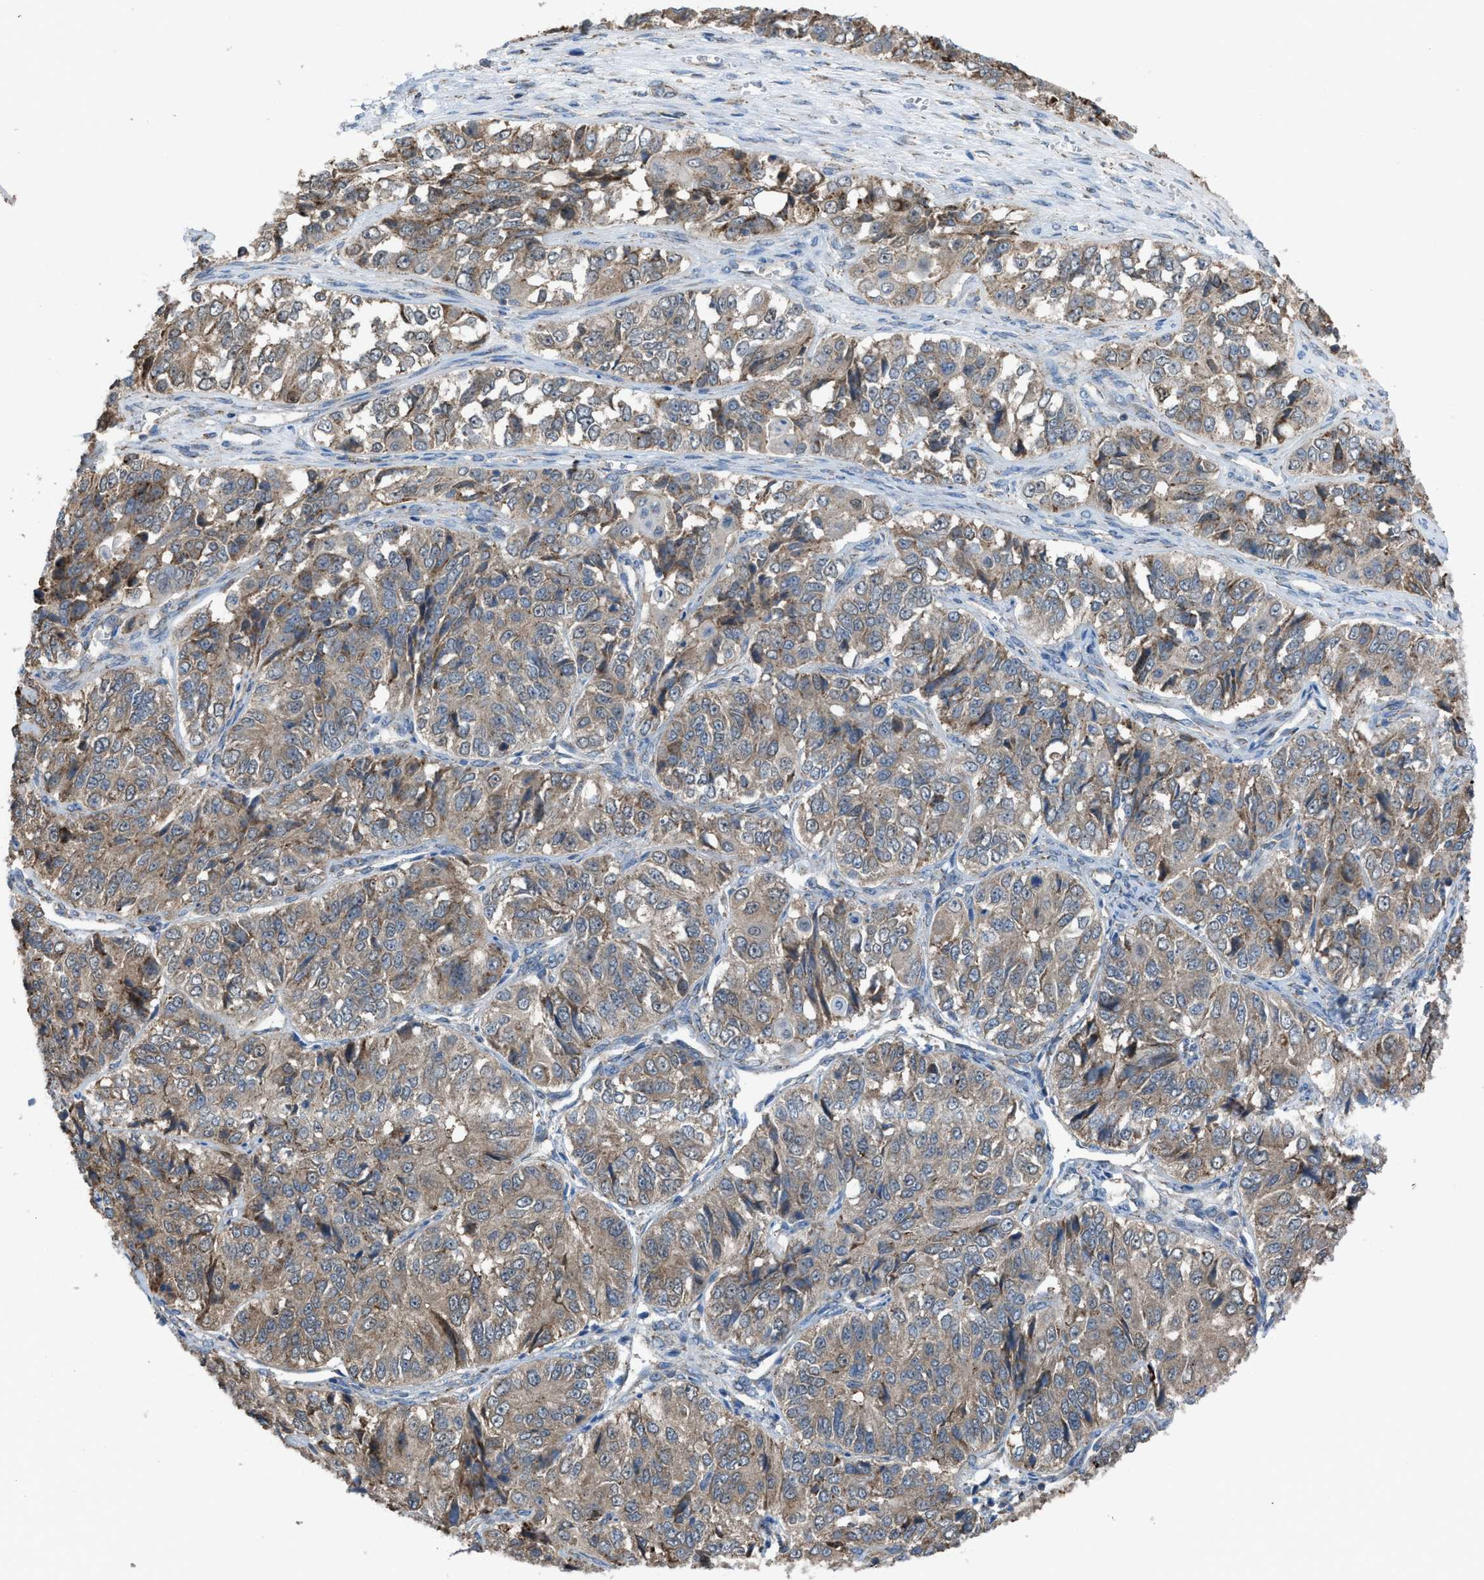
{"staining": {"intensity": "weak", "quantity": ">75%", "location": "cytoplasmic/membranous"}, "tissue": "ovarian cancer", "cell_type": "Tumor cells", "image_type": "cancer", "snomed": [{"axis": "morphology", "description": "Carcinoma, endometroid"}, {"axis": "topography", "description": "Ovary"}], "caption": "Endometroid carcinoma (ovarian) stained with immunohistochemistry (IHC) reveals weak cytoplasmic/membranous expression in approximately >75% of tumor cells.", "gene": "PLAA", "patient": {"sex": "female", "age": 51}}